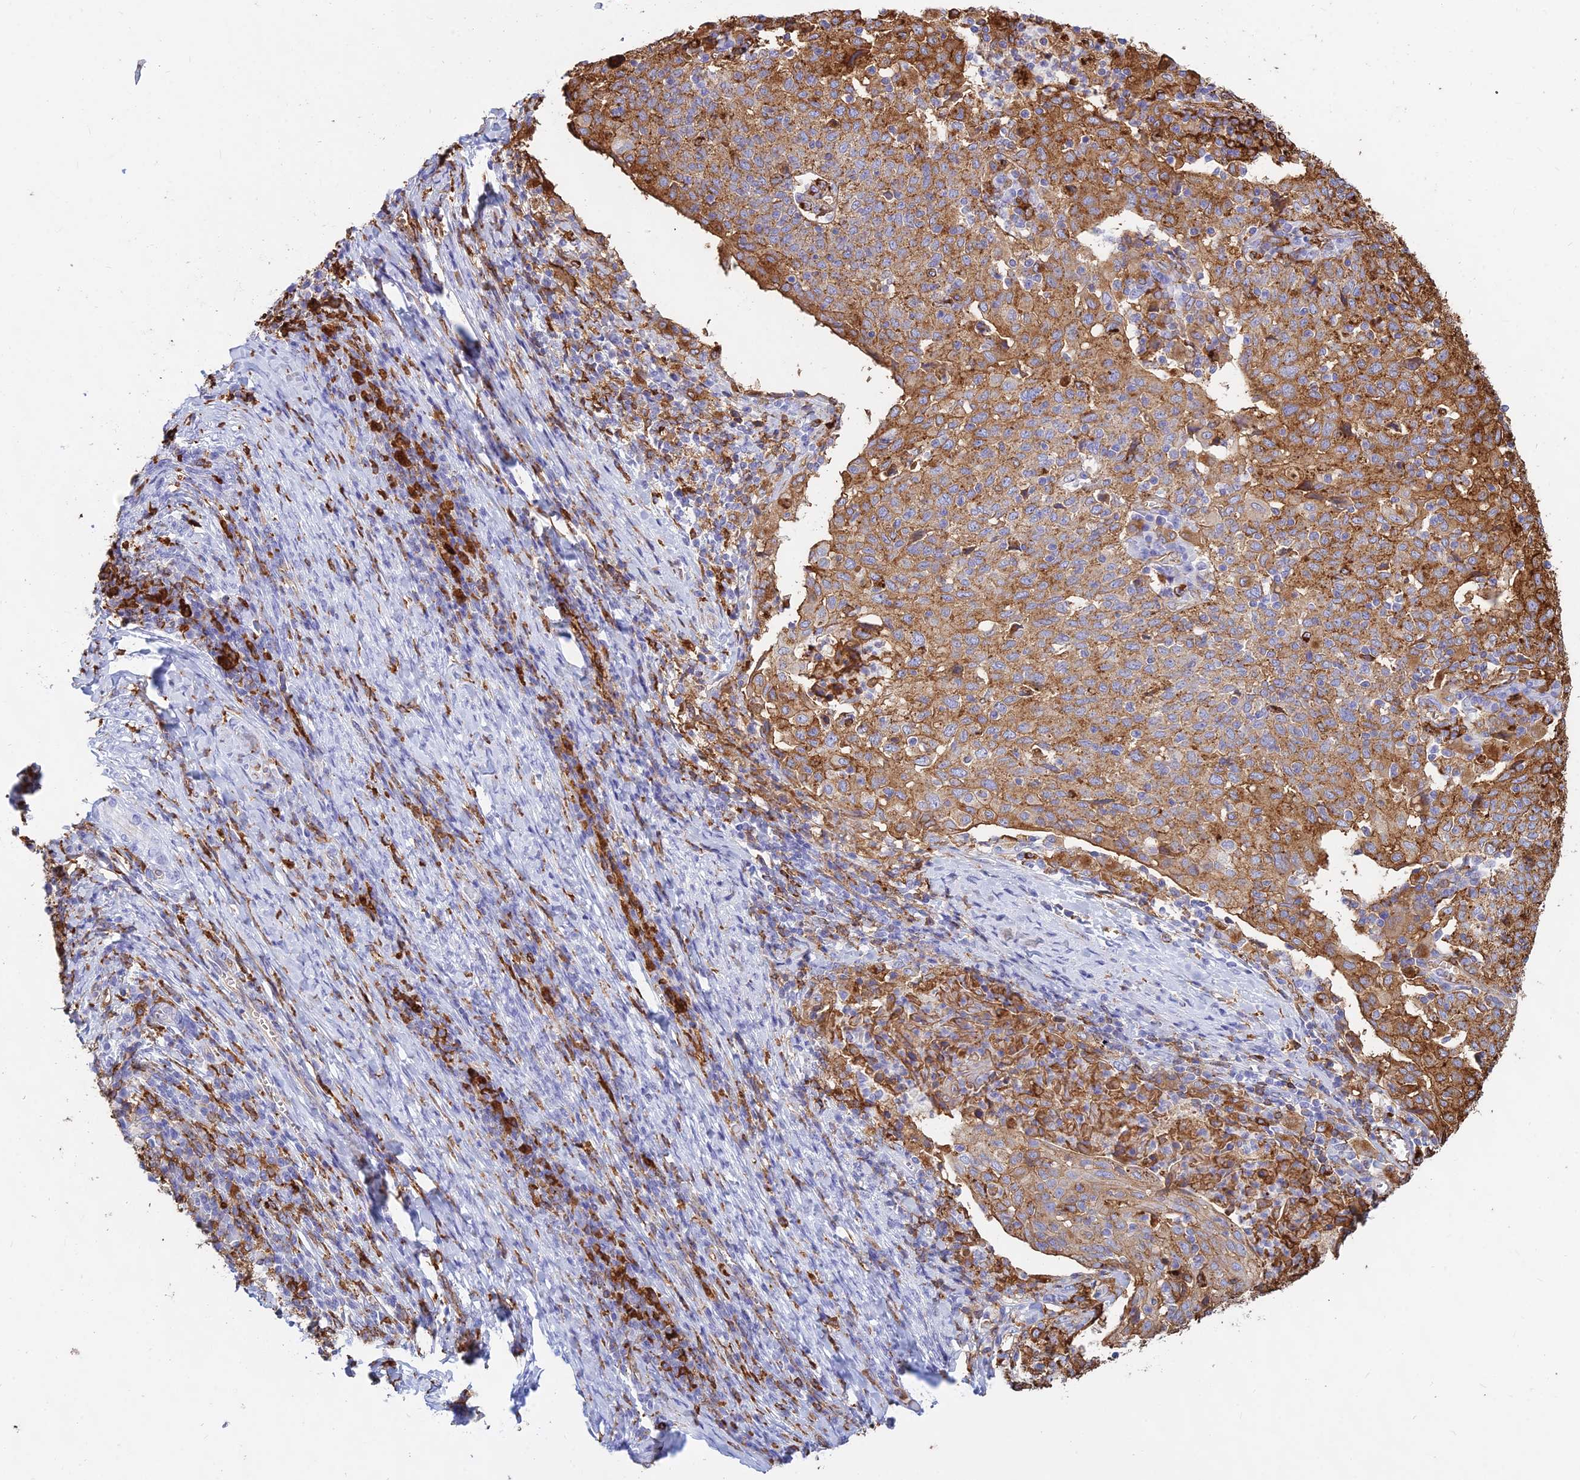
{"staining": {"intensity": "moderate", "quantity": ">75%", "location": "cytoplasmic/membranous"}, "tissue": "cervical cancer", "cell_type": "Tumor cells", "image_type": "cancer", "snomed": [{"axis": "morphology", "description": "Squamous cell carcinoma, NOS"}, {"axis": "topography", "description": "Cervix"}], "caption": "This is a photomicrograph of immunohistochemistry (IHC) staining of cervical squamous cell carcinoma, which shows moderate positivity in the cytoplasmic/membranous of tumor cells.", "gene": "HLA-DRB1", "patient": {"sex": "female", "age": 52}}